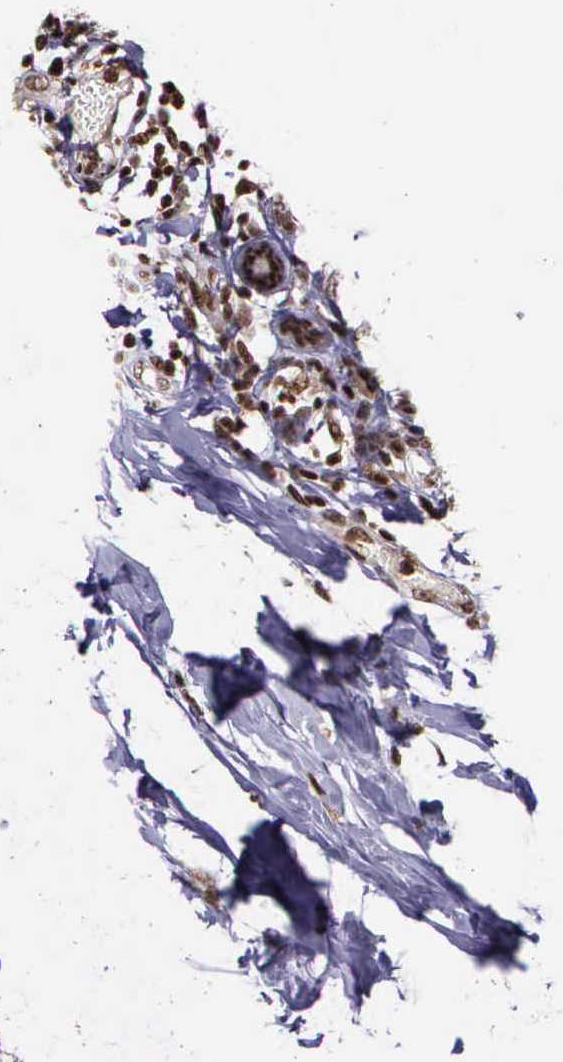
{"staining": {"intensity": "moderate", "quantity": ">75%", "location": "nuclear"}, "tissue": "breast cancer", "cell_type": "Tumor cells", "image_type": "cancer", "snomed": [{"axis": "morphology", "description": "Duct carcinoma"}, {"axis": "topography", "description": "Breast"}], "caption": "A micrograph showing moderate nuclear expression in approximately >75% of tumor cells in intraductal carcinoma (breast), as visualized by brown immunohistochemical staining.", "gene": "FAM47A", "patient": {"sex": "female", "age": 45}}